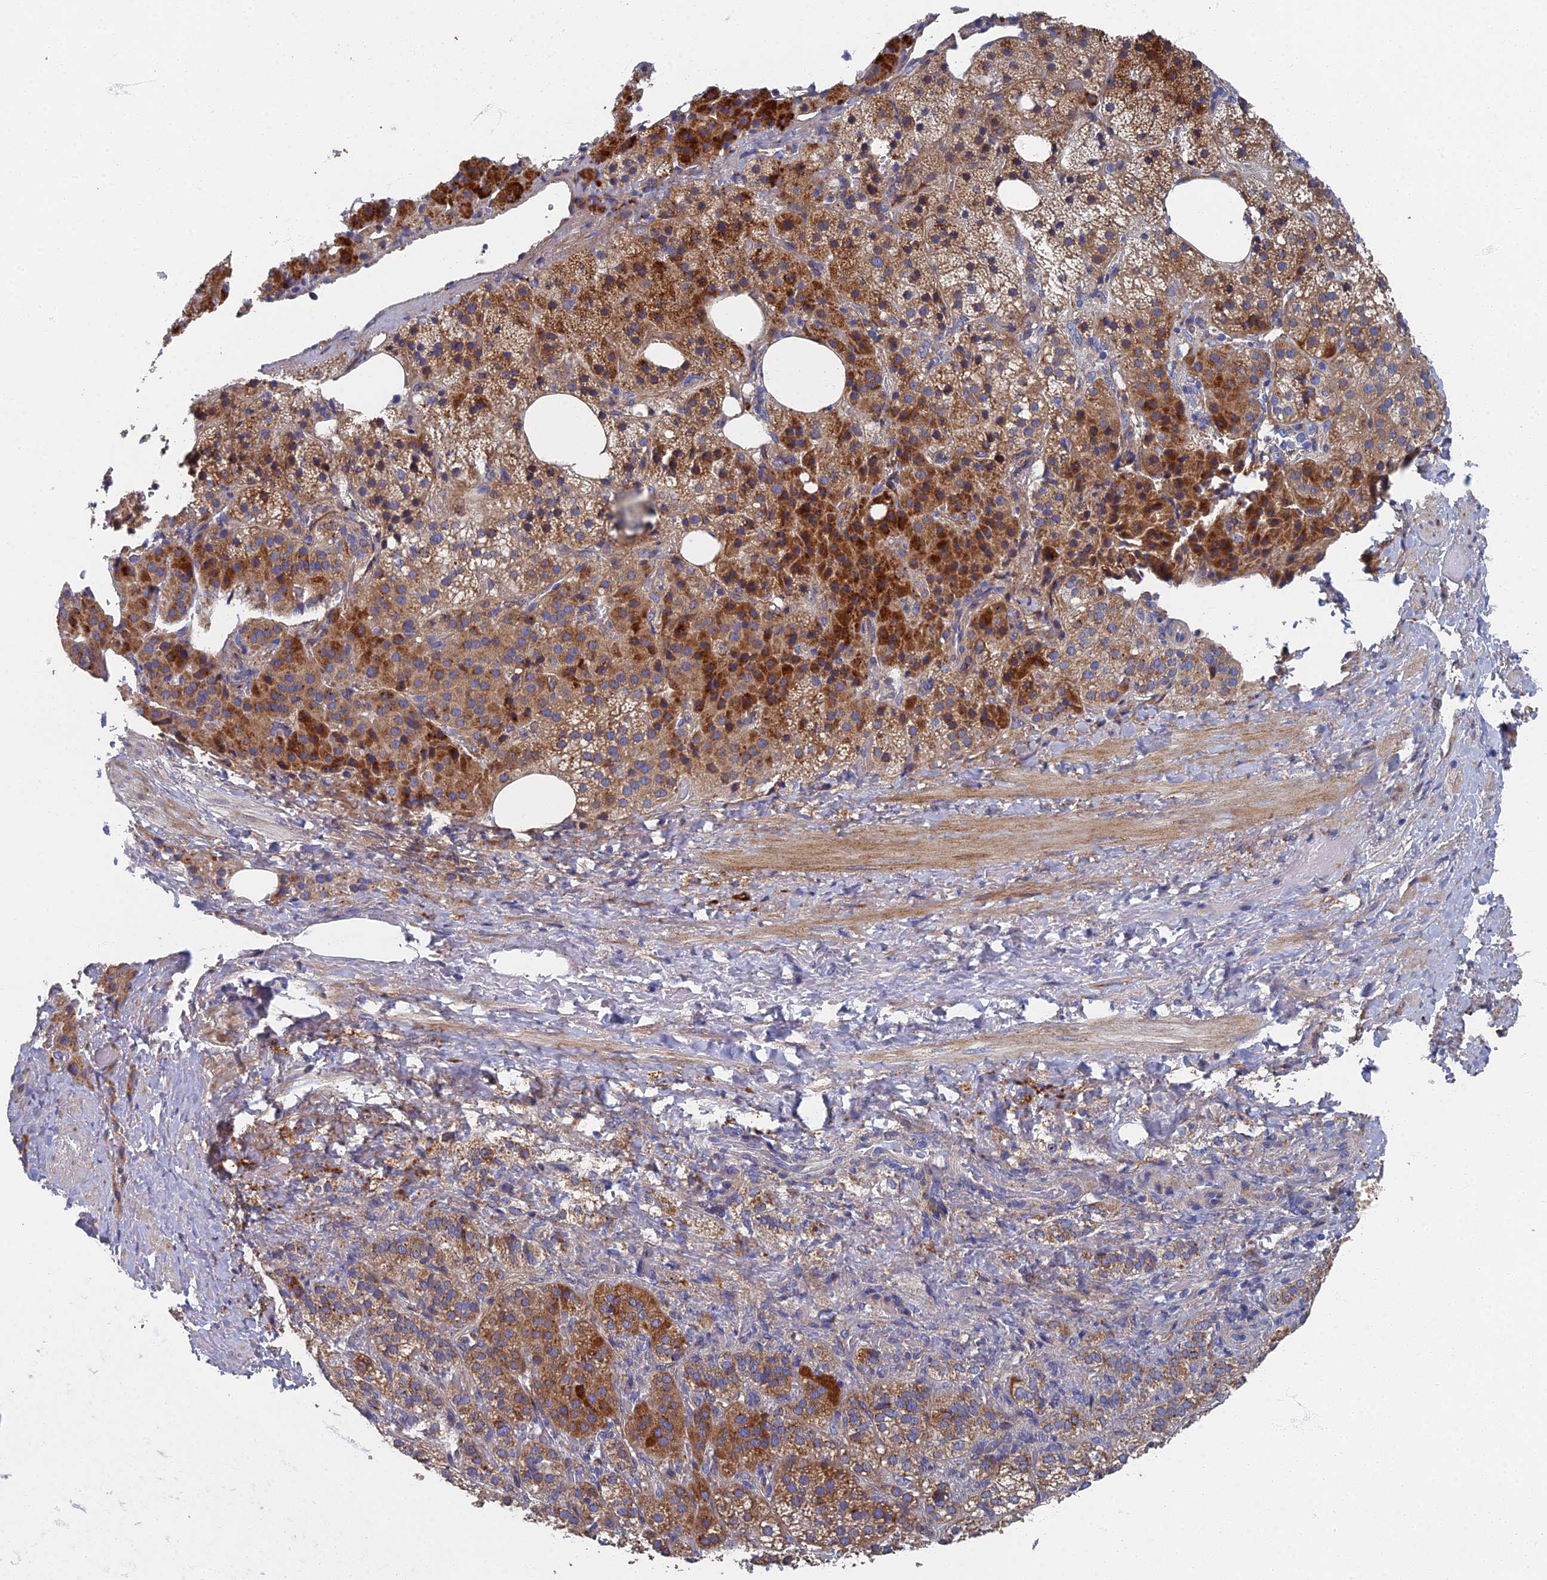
{"staining": {"intensity": "strong", "quantity": ">75%", "location": "cytoplasmic/membranous"}, "tissue": "adrenal gland", "cell_type": "Glandular cells", "image_type": "normal", "snomed": [{"axis": "morphology", "description": "Normal tissue, NOS"}, {"axis": "topography", "description": "Adrenal gland"}], "caption": "Human adrenal gland stained for a protein (brown) shows strong cytoplasmic/membranous positive expression in approximately >75% of glandular cells.", "gene": "RNASEK", "patient": {"sex": "female", "age": 59}}